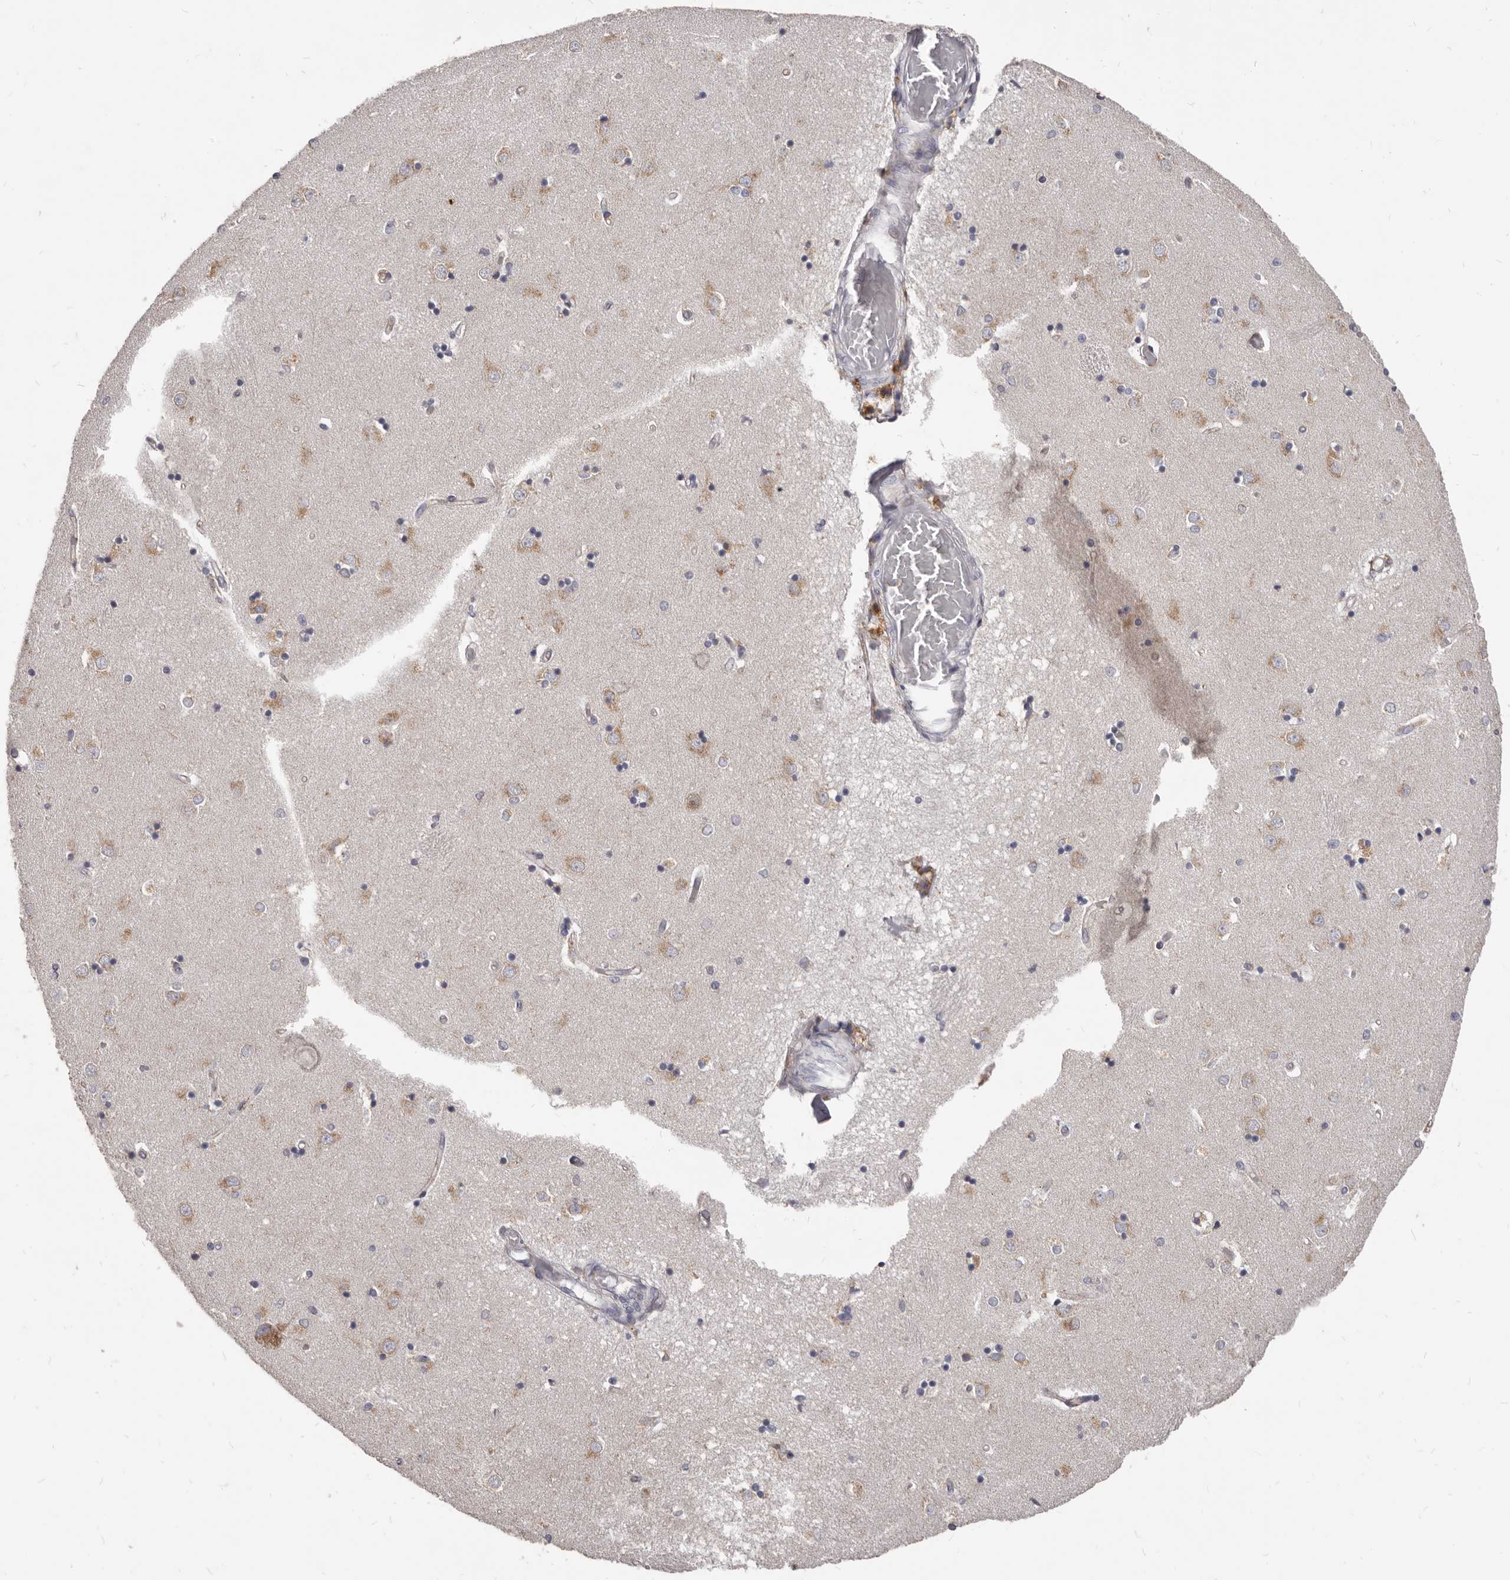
{"staining": {"intensity": "weak", "quantity": "<25%", "location": "cytoplasmic/membranous"}, "tissue": "caudate", "cell_type": "Glial cells", "image_type": "normal", "snomed": [{"axis": "morphology", "description": "Normal tissue, NOS"}, {"axis": "topography", "description": "Lateral ventricle wall"}], "caption": "The histopathology image reveals no significant expression in glial cells of caudate.", "gene": "PI4K2A", "patient": {"sex": "male", "age": 45}}